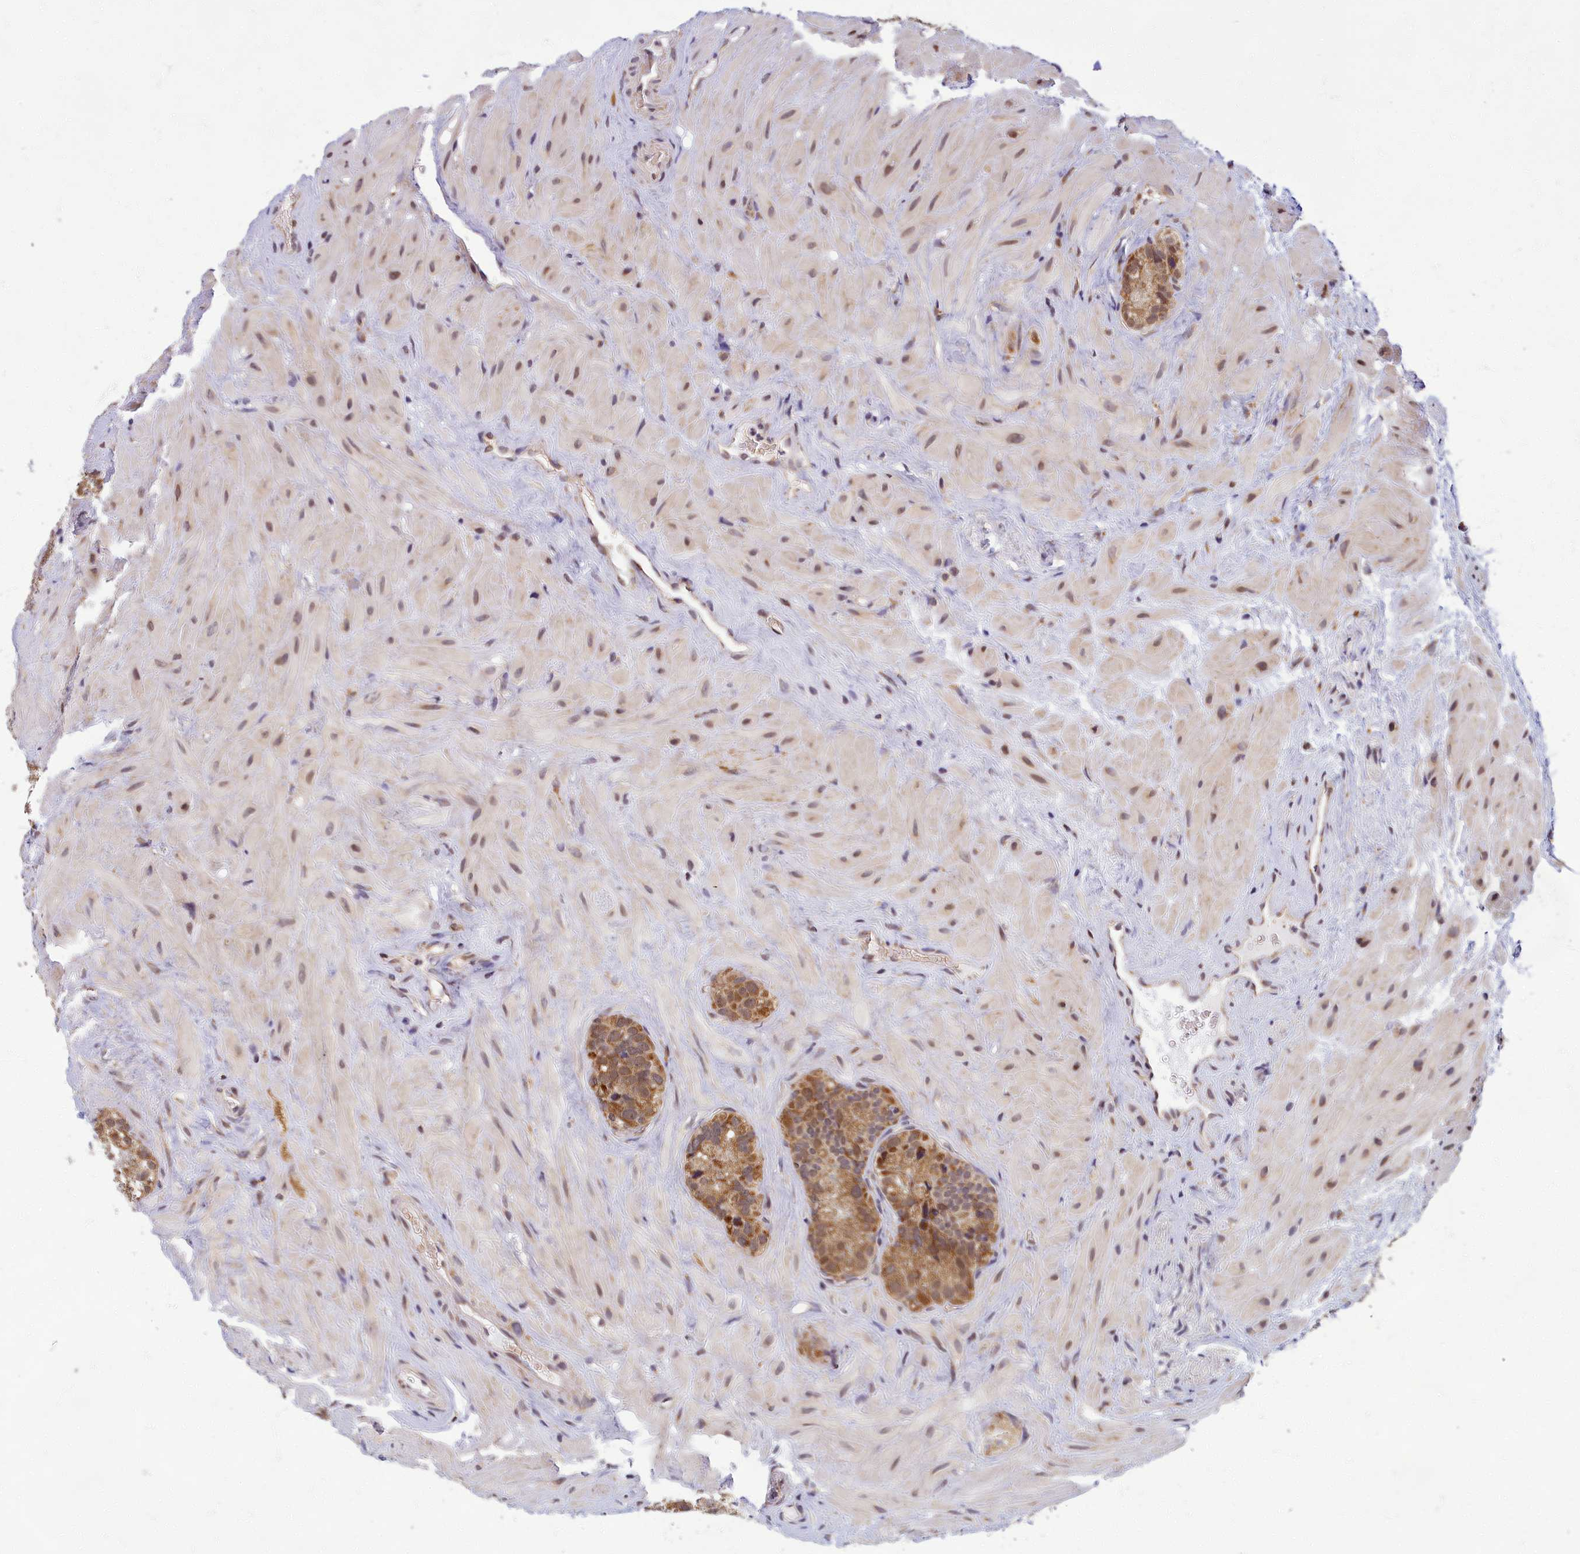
{"staining": {"intensity": "moderate", "quantity": ">75%", "location": "cytoplasmic/membranous"}, "tissue": "seminal vesicle", "cell_type": "Glandular cells", "image_type": "normal", "snomed": [{"axis": "morphology", "description": "Normal tissue, NOS"}, {"axis": "topography", "description": "Prostate"}, {"axis": "topography", "description": "Seminal veicle"}], "caption": "Protein expression analysis of unremarkable human seminal vesicle reveals moderate cytoplasmic/membranous staining in about >75% of glandular cells.", "gene": "EARS2", "patient": {"sex": "male", "age": 68}}